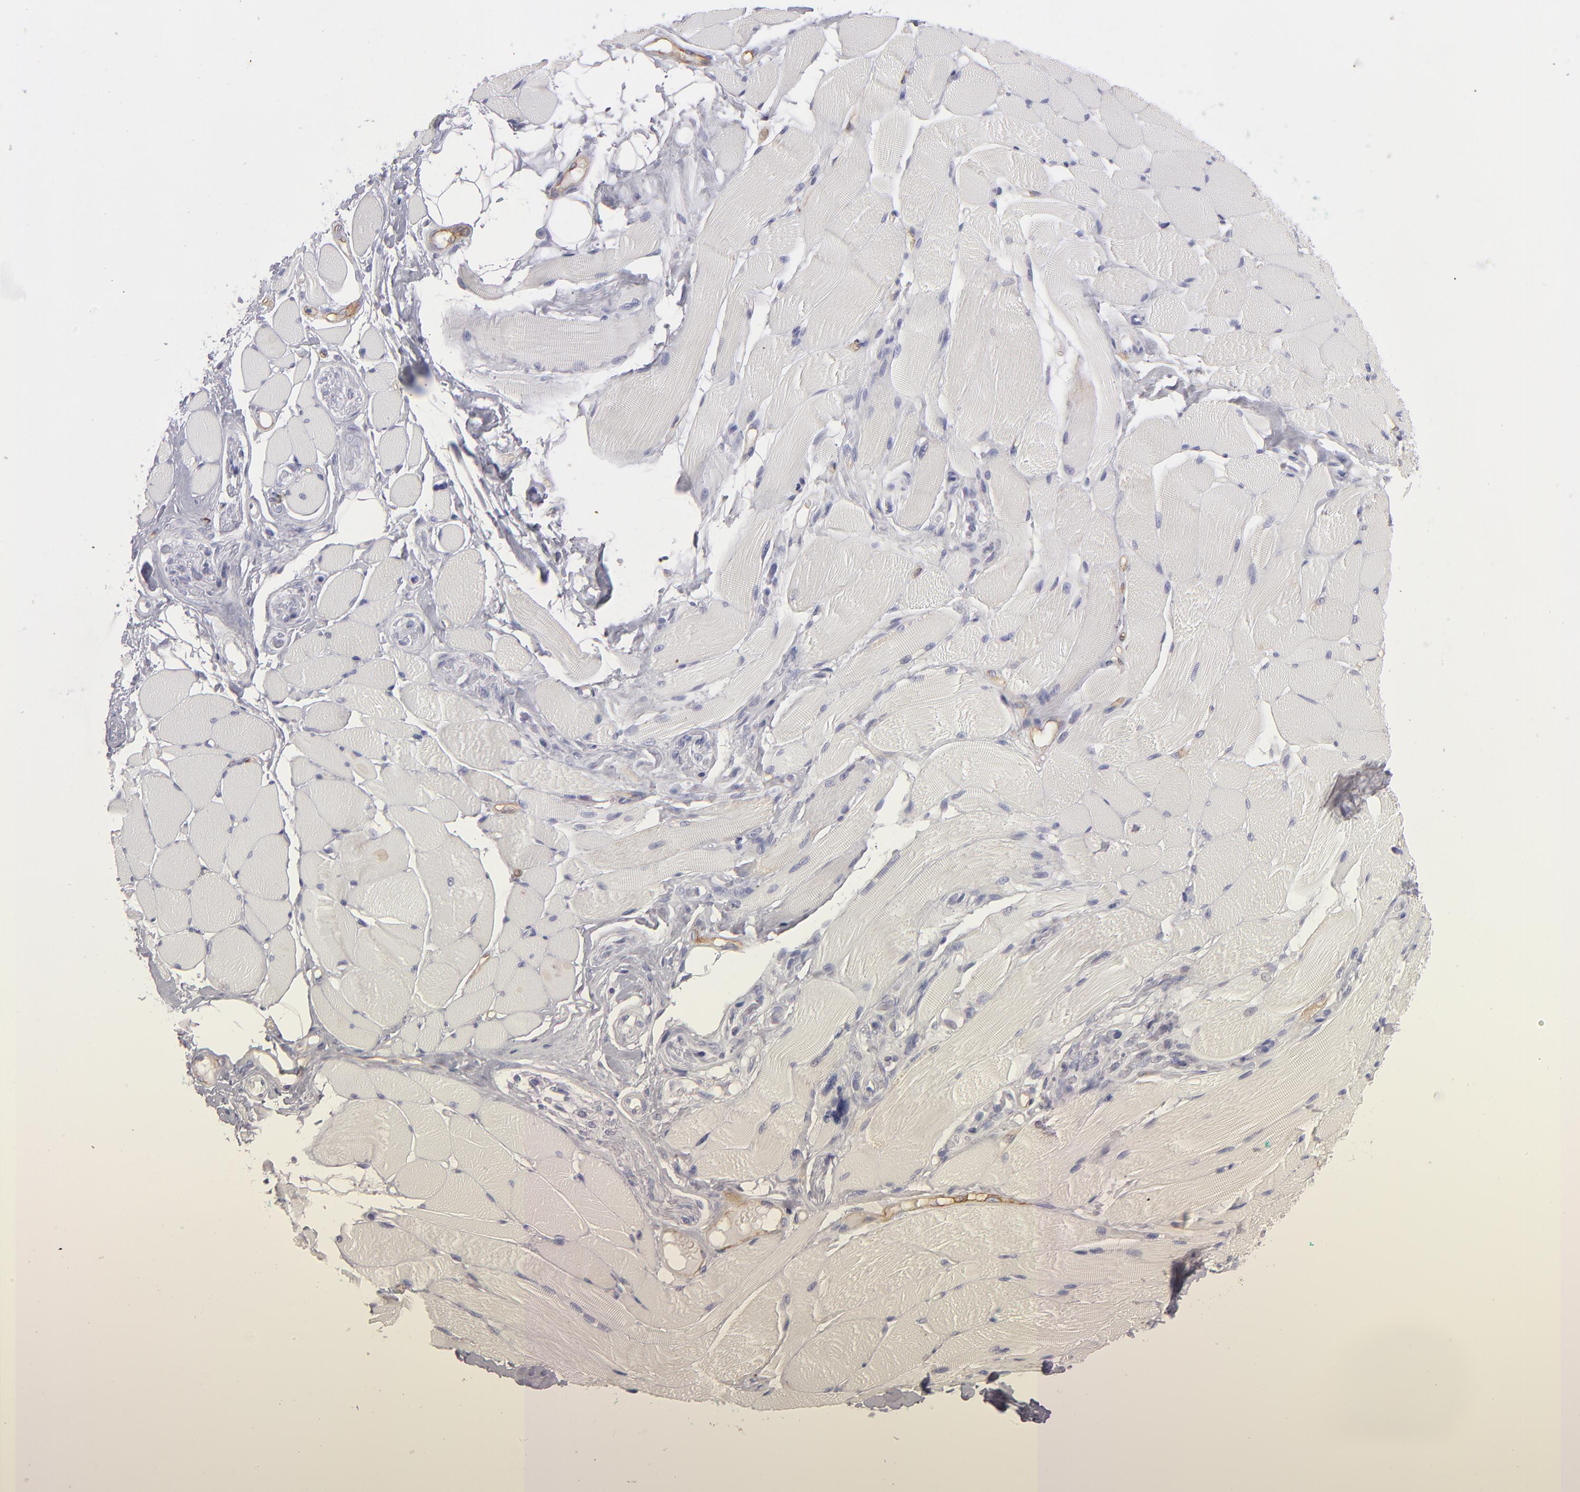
{"staining": {"intensity": "negative", "quantity": "none", "location": "none"}, "tissue": "skeletal muscle", "cell_type": "Myocytes", "image_type": "normal", "snomed": [{"axis": "morphology", "description": "Normal tissue, NOS"}, {"axis": "topography", "description": "Skeletal muscle"}, {"axis": "topography", "description": "Peripheral nerve tissue"}], "caption": "Immunohistochemistry (IHC) image of benign skeletal muscle stained for a protein (brown), which reveals no positivity in myocytes.", "gene": "PLVAP", "patient": {"sex": "female", "age": 84}}